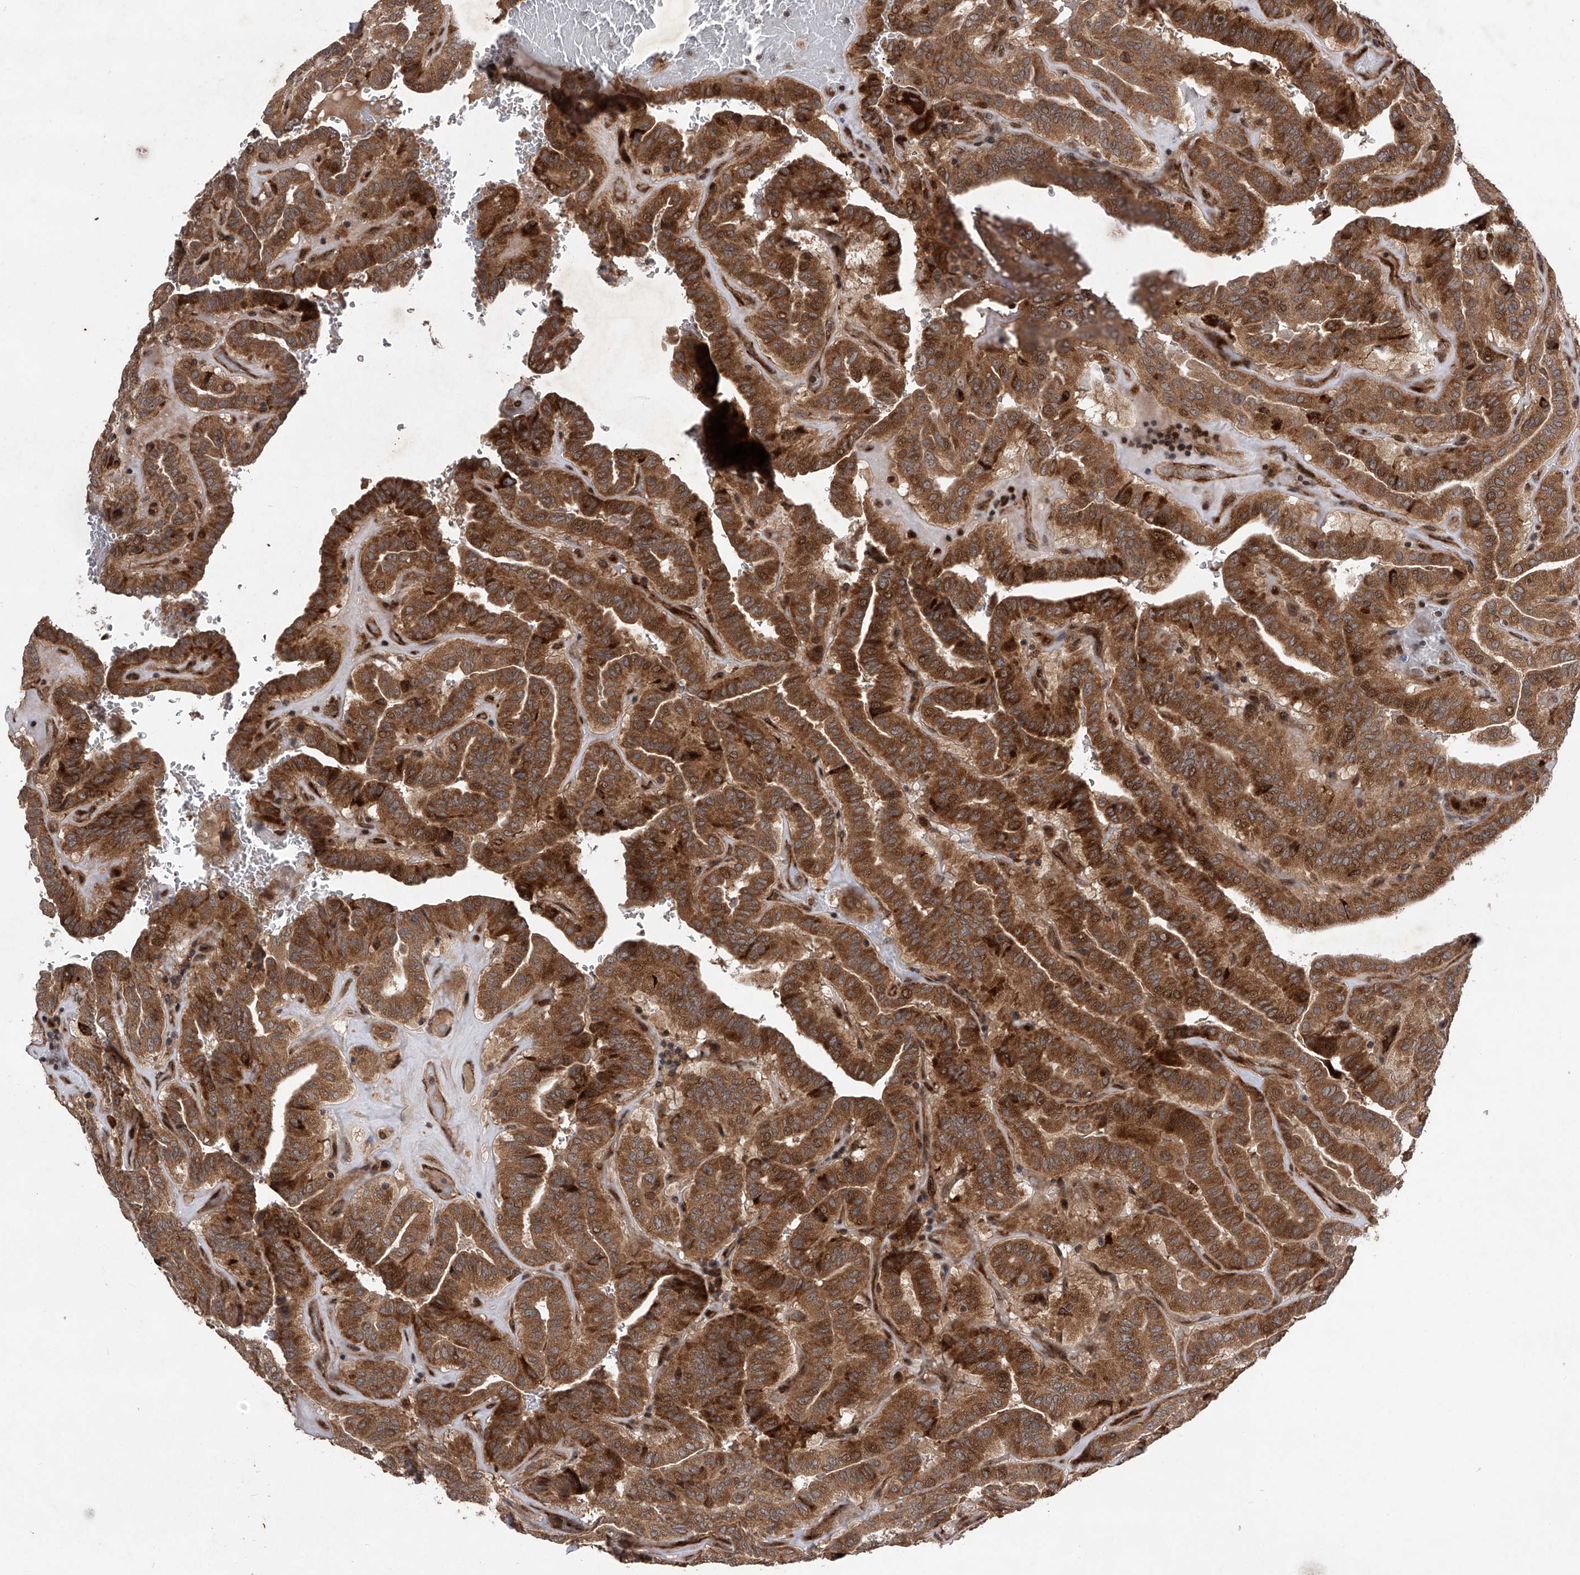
{"staining": {"intensity": "strong", "quantity": ">75%", "location": "cytoplasmic/membranous"}, "tissue": "thyroid cancer", "cell_type": "Tumor cells", "image_type": "cancer", "snomed": [{"axis": "morphology", "description": "Papillary adenocarcinoma, NOS"}, {"axis": "topography", "description": "Thyroid gland"}], "caption": "Immunohistochemistry of papillary adenocarcinoma (thyroid) exhibits high levels of strong cytoplasmic/membranous expression in about >75% of tumor cells. Immunohistochemistry (ihc) stains the protein of interest in brown and the nuclei are stained blue.", "gene": "MAP3K11", "patient": {"sex": "male", "age": 77}}